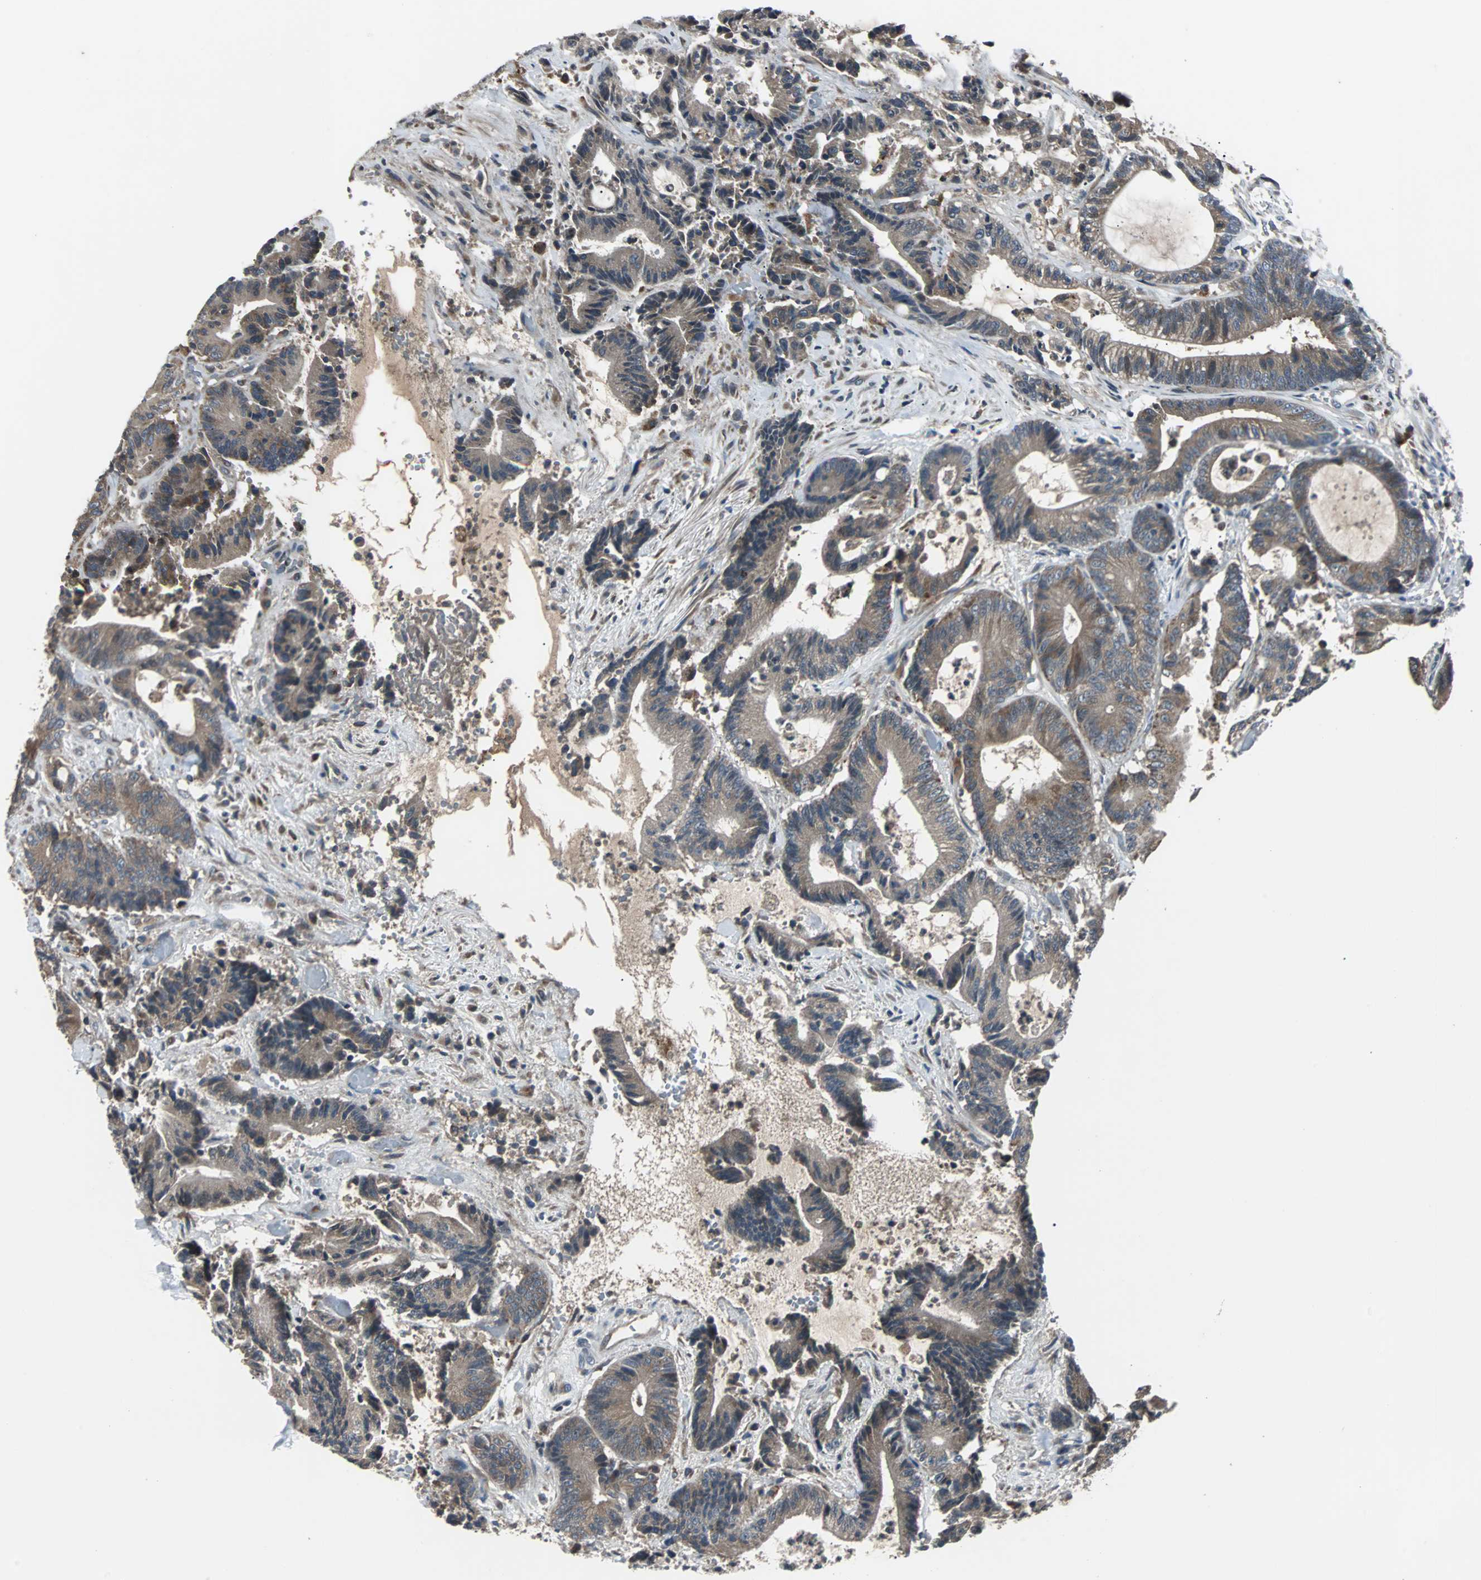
{"staining": {"intensity": "moderate", "quantity": "<25%", "location": "cytoplasmic/membranous"}, "tissue": "colorectal cancer", "cell_type": "Tumor cells", "image_type": "cancer", "snomed": [{"axis": "morphology", "description": "Adenocarcinoma, NOS"}, {"axis": "topography", "description": "Colon"}], "caption": "Immunohistochemistry (IHC) of colorectal adenocarcinoma displays low levels of moderate cytoplasmic/membranous expression in approximately <25% of tumor cells. The staining is performed using DAB (3,3'-diaminobenzidine) brown chromogen to label protein expression. The nuclei are counter-stained blue using hematoxylin.", "gene": "ARF1", "patient": {"sex": "female", "age": 84}}